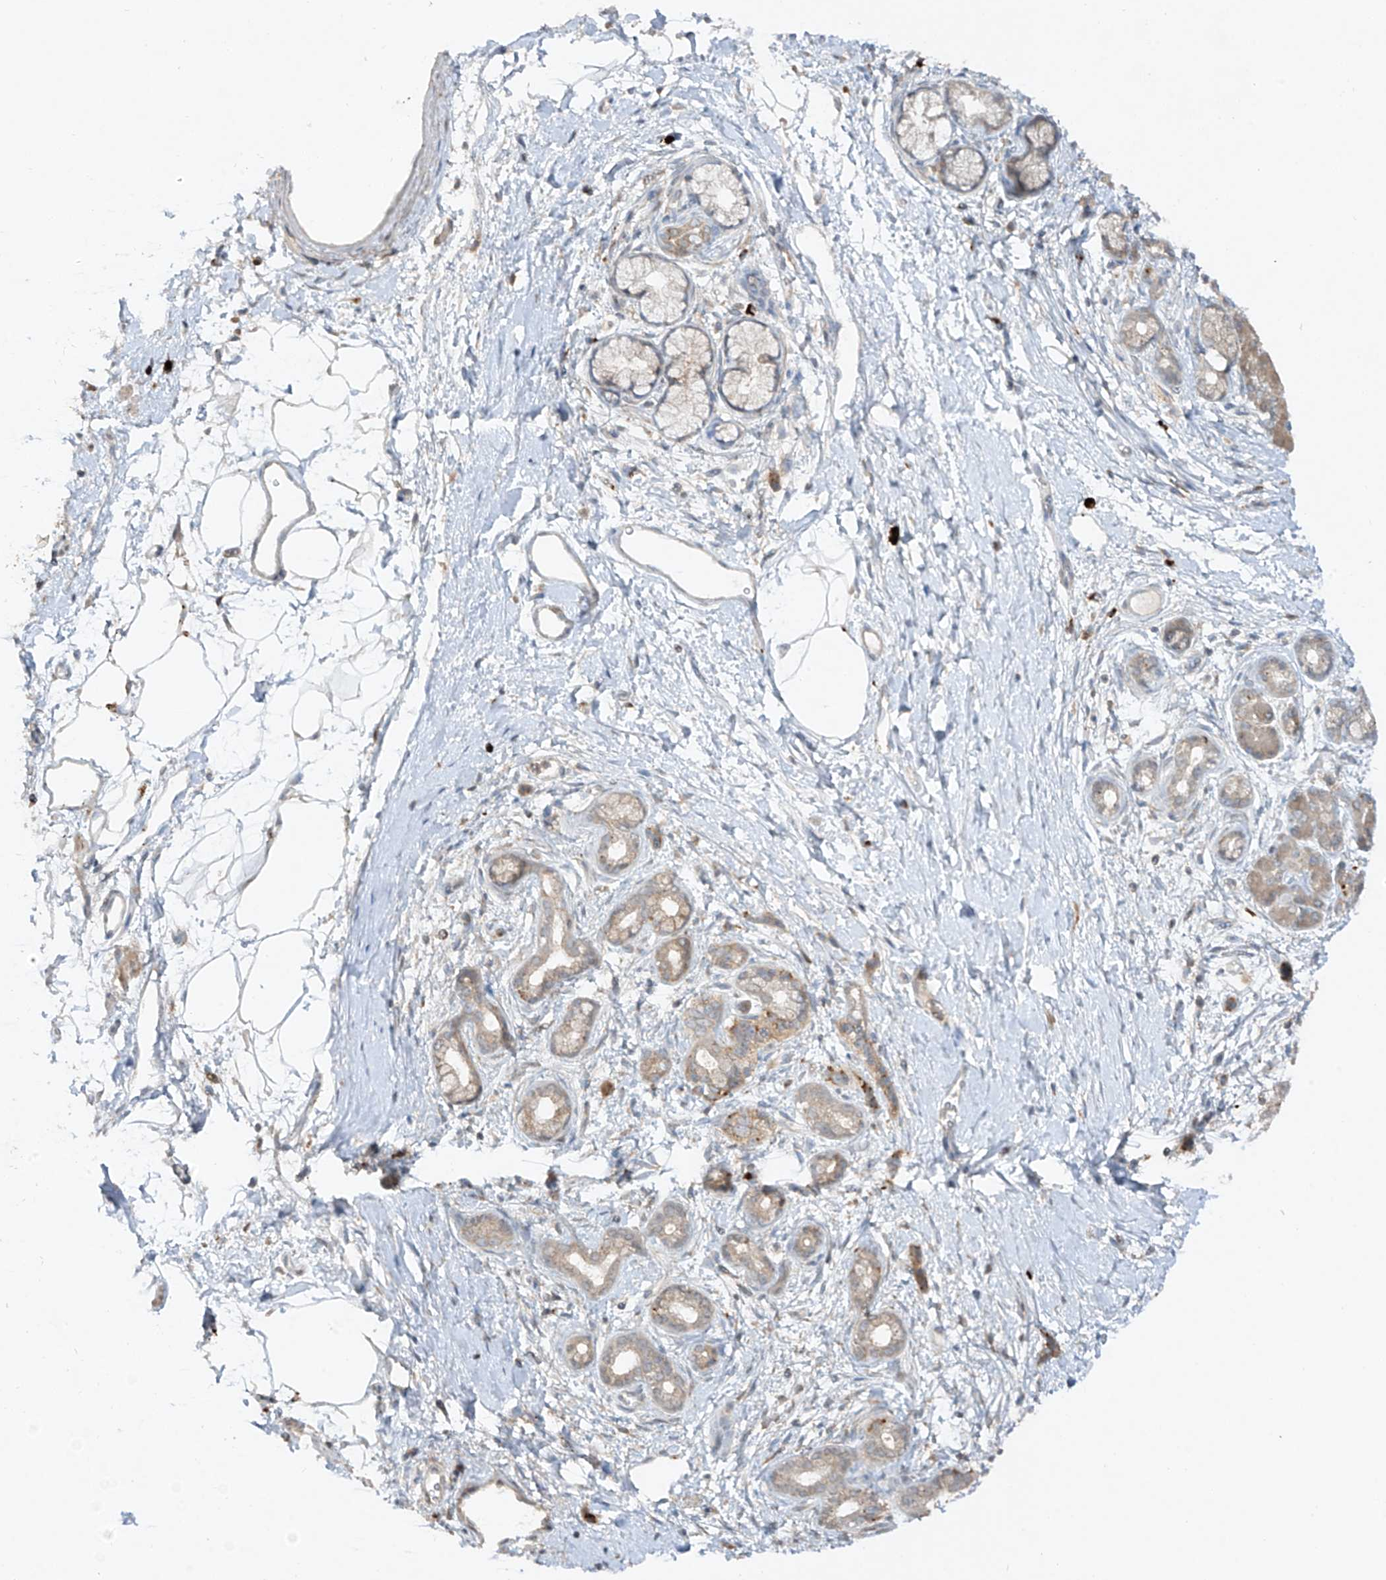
{"staining": {"intensity": "moderate", "quantity": "25%-75%", "location": "cytoplasmic/membranous"}, "tissue": "pancreatic cancer", "cell_type": "Tumor cells", "image_type": "cancer", "snomed": [{"axis": "morphology", "description": "Adenocarcinoma, NOS"}, {"axis": "topography", "description": "Pancreas"}], "caption": "Tumor cells display moderate cytoplasmic/membranous staining in about 25%-75% of cells in adenocarcinoma (pancreatic).", "gene": "LDAH", "patient": {"sex": "male", "age": 58}}